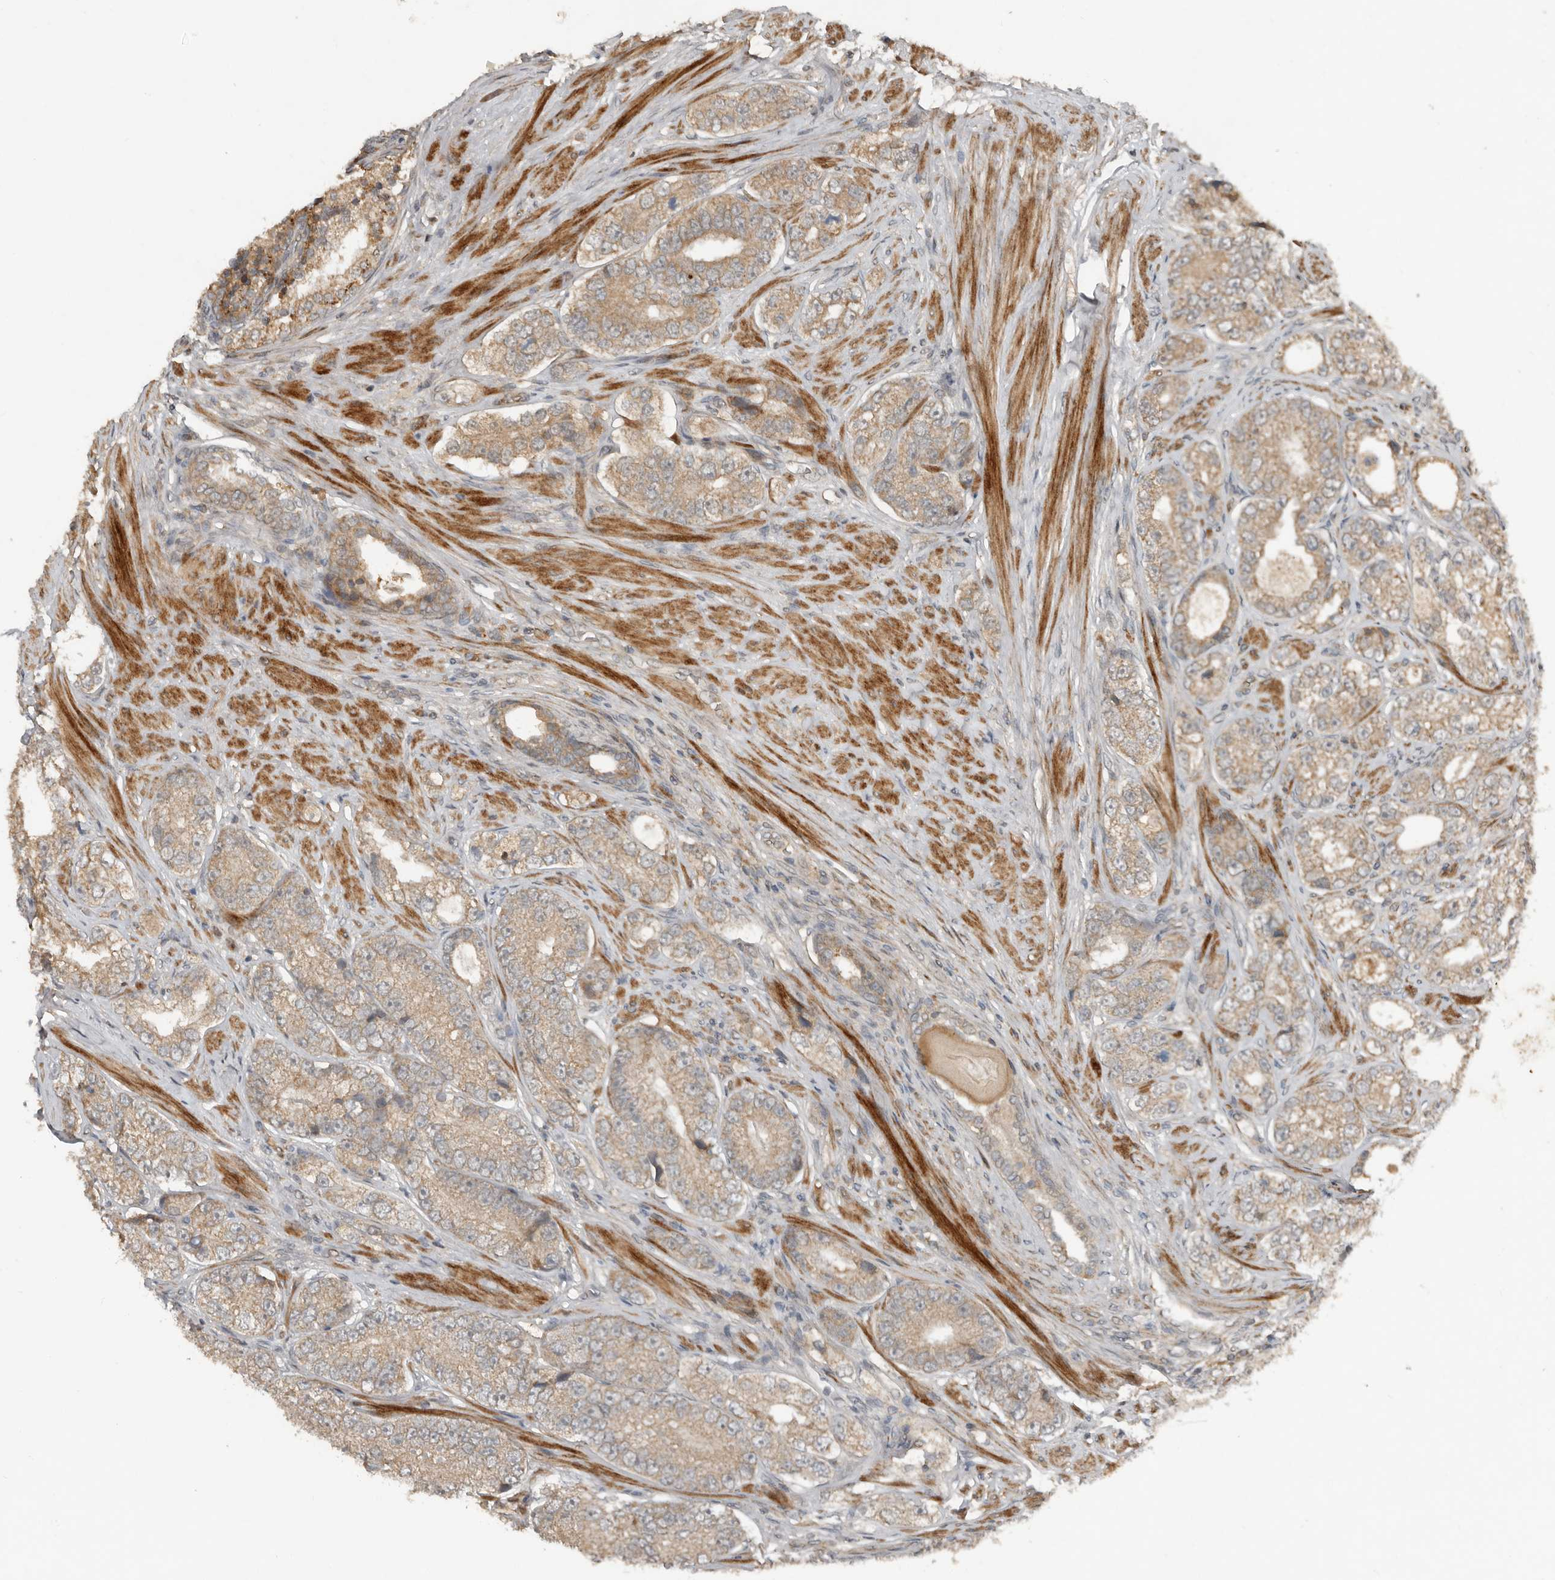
{"staining": {"intensity": "weak", "quantity": ">75%", "location": "cytoplasmic/membranous"}, "tissue": "prostate cancer", "cell_type": "Tumor cells", "image_type": "cancer", "snomed": [{"axis": "morphology", "description": "Adenocarcinoma, High grade"}, {"axis": "topography", "description": "Prostate"}], "caption": "A low amount of weak cytoplasmic/membranous expression is identified in about >75% of tumor cells in prostate high-grade adenocarcinoma tissue.", "gene": "SLC6A7", "patient": {"sex": "male", "age": 56}}